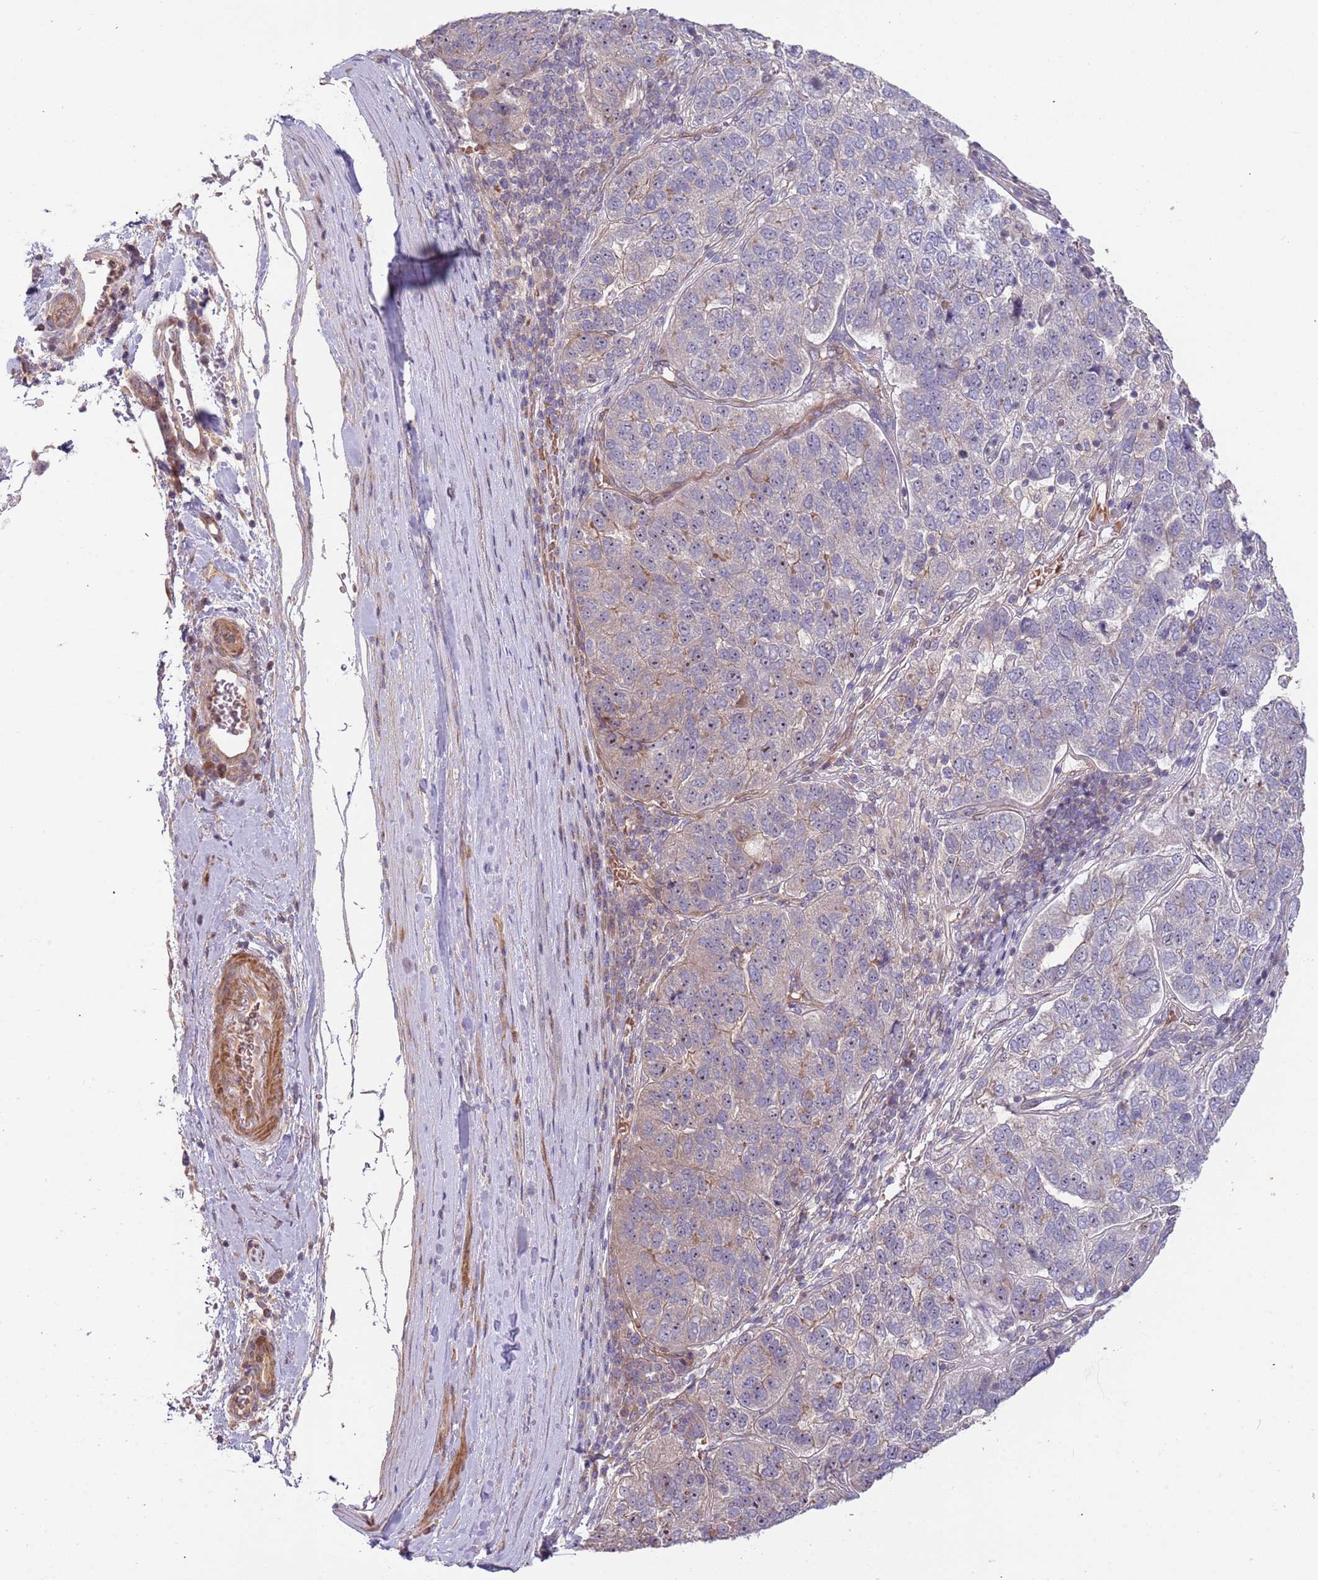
{"staining": {"intensity": "weak", "quantity": "<25%", "location": "nuclear"}, "tissue": "pancreatic cancer", "cell_type": "Tumor cells", "image_type": "cancer", "snomed": [{"axis": "morphology", "description": "Adenocarcinoma, NOS"}, {"axis": "topography", "description": "Pancreas"}], "caption": "This is an immunohistochemistry photomicrograph of human adenocarcinoma (pancreatic). There is no expression in tumor cells.", "gene": "TRAPPC6B", "patient": {"sex": "female", "age": 61}}